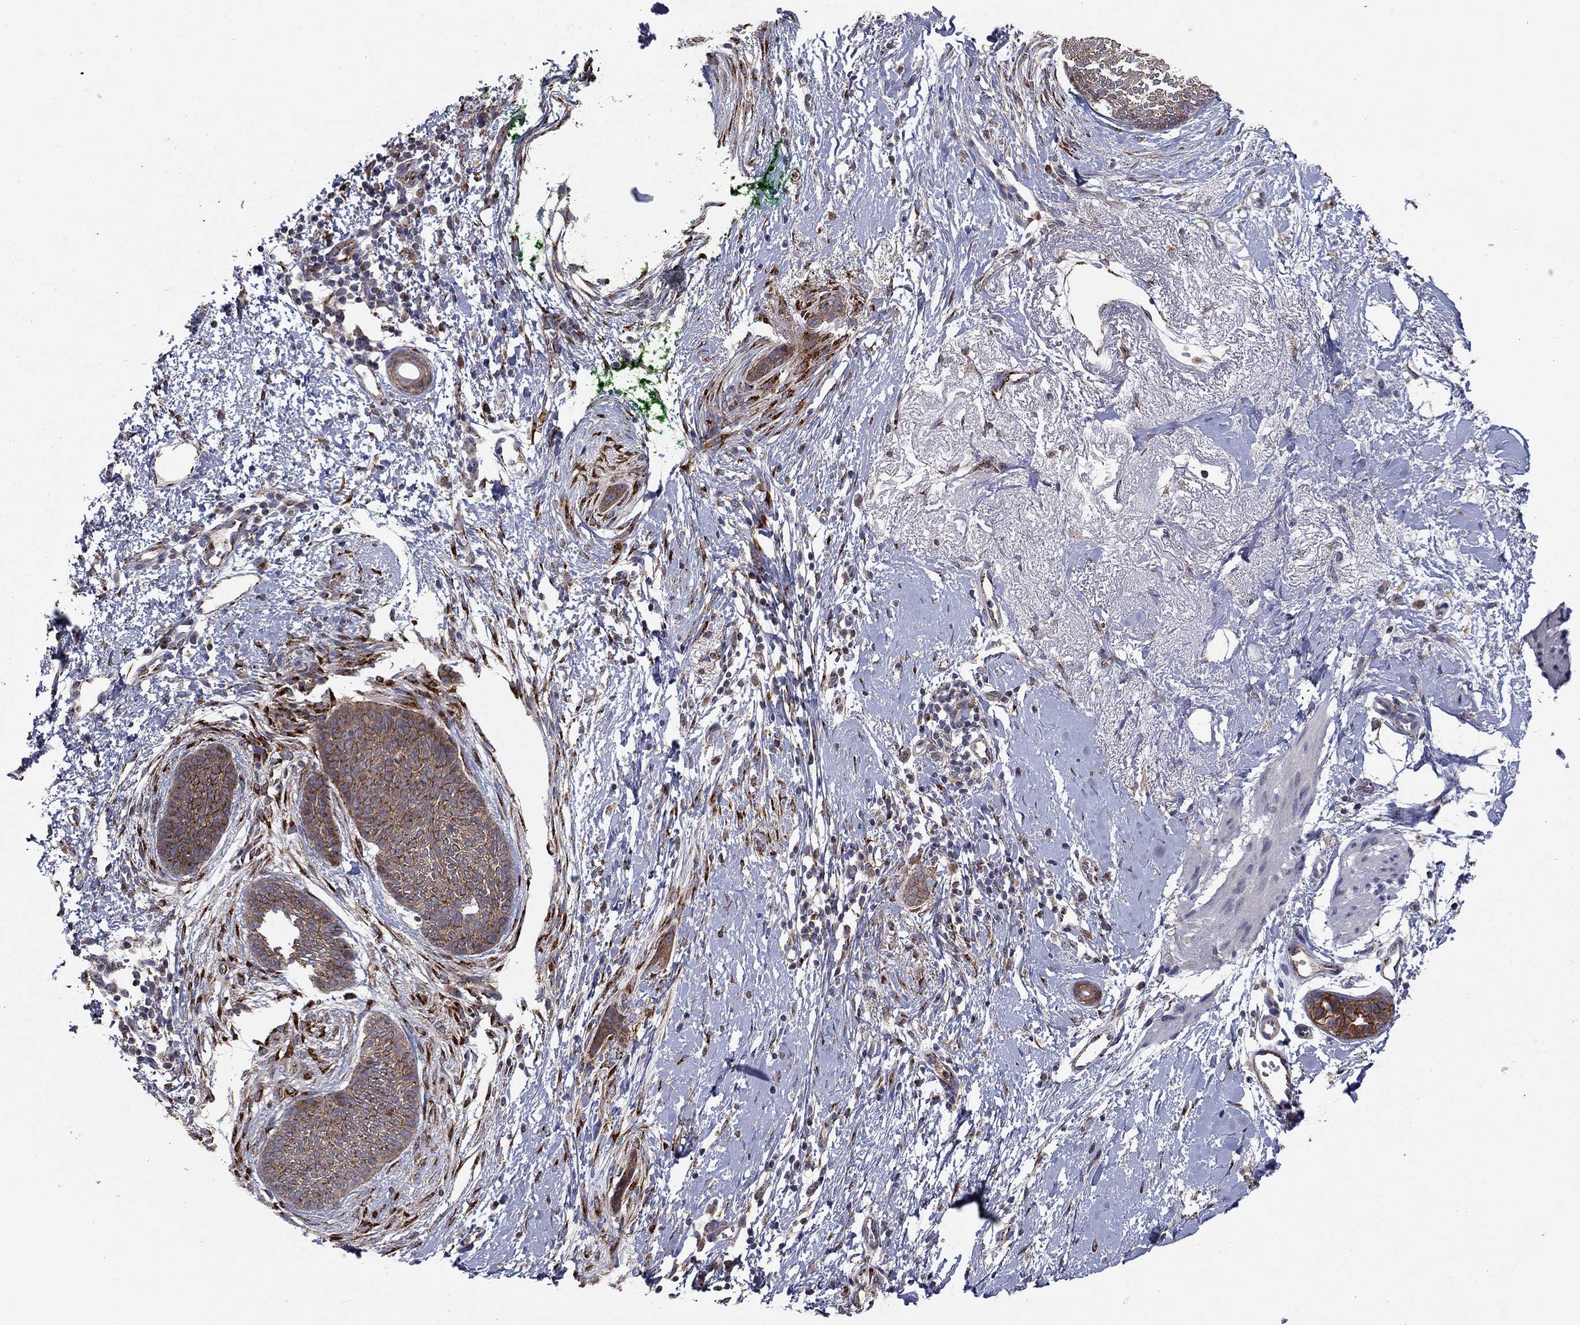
{"staining": {"intensity": "moderate", "quantity": ">75%", "location": "cytoplasmic/membranous"}, "tissue": "skin cancer", "cell_type": "Tumor cells", "image_type": "cancer", "snomed": [{"axis": "morphology", "description": "Basal cell carcinoma"}, {"axis": "topography", "description": "Skin"}], "caption": "Protein expression analysis of skin cancer (basal cell carcinoma) displays moderate cytoplasmic/membranous staining in about >75% of tumor cells.", "gene": "YIF1A", "patient": {"sex": "female", "age": 65}}